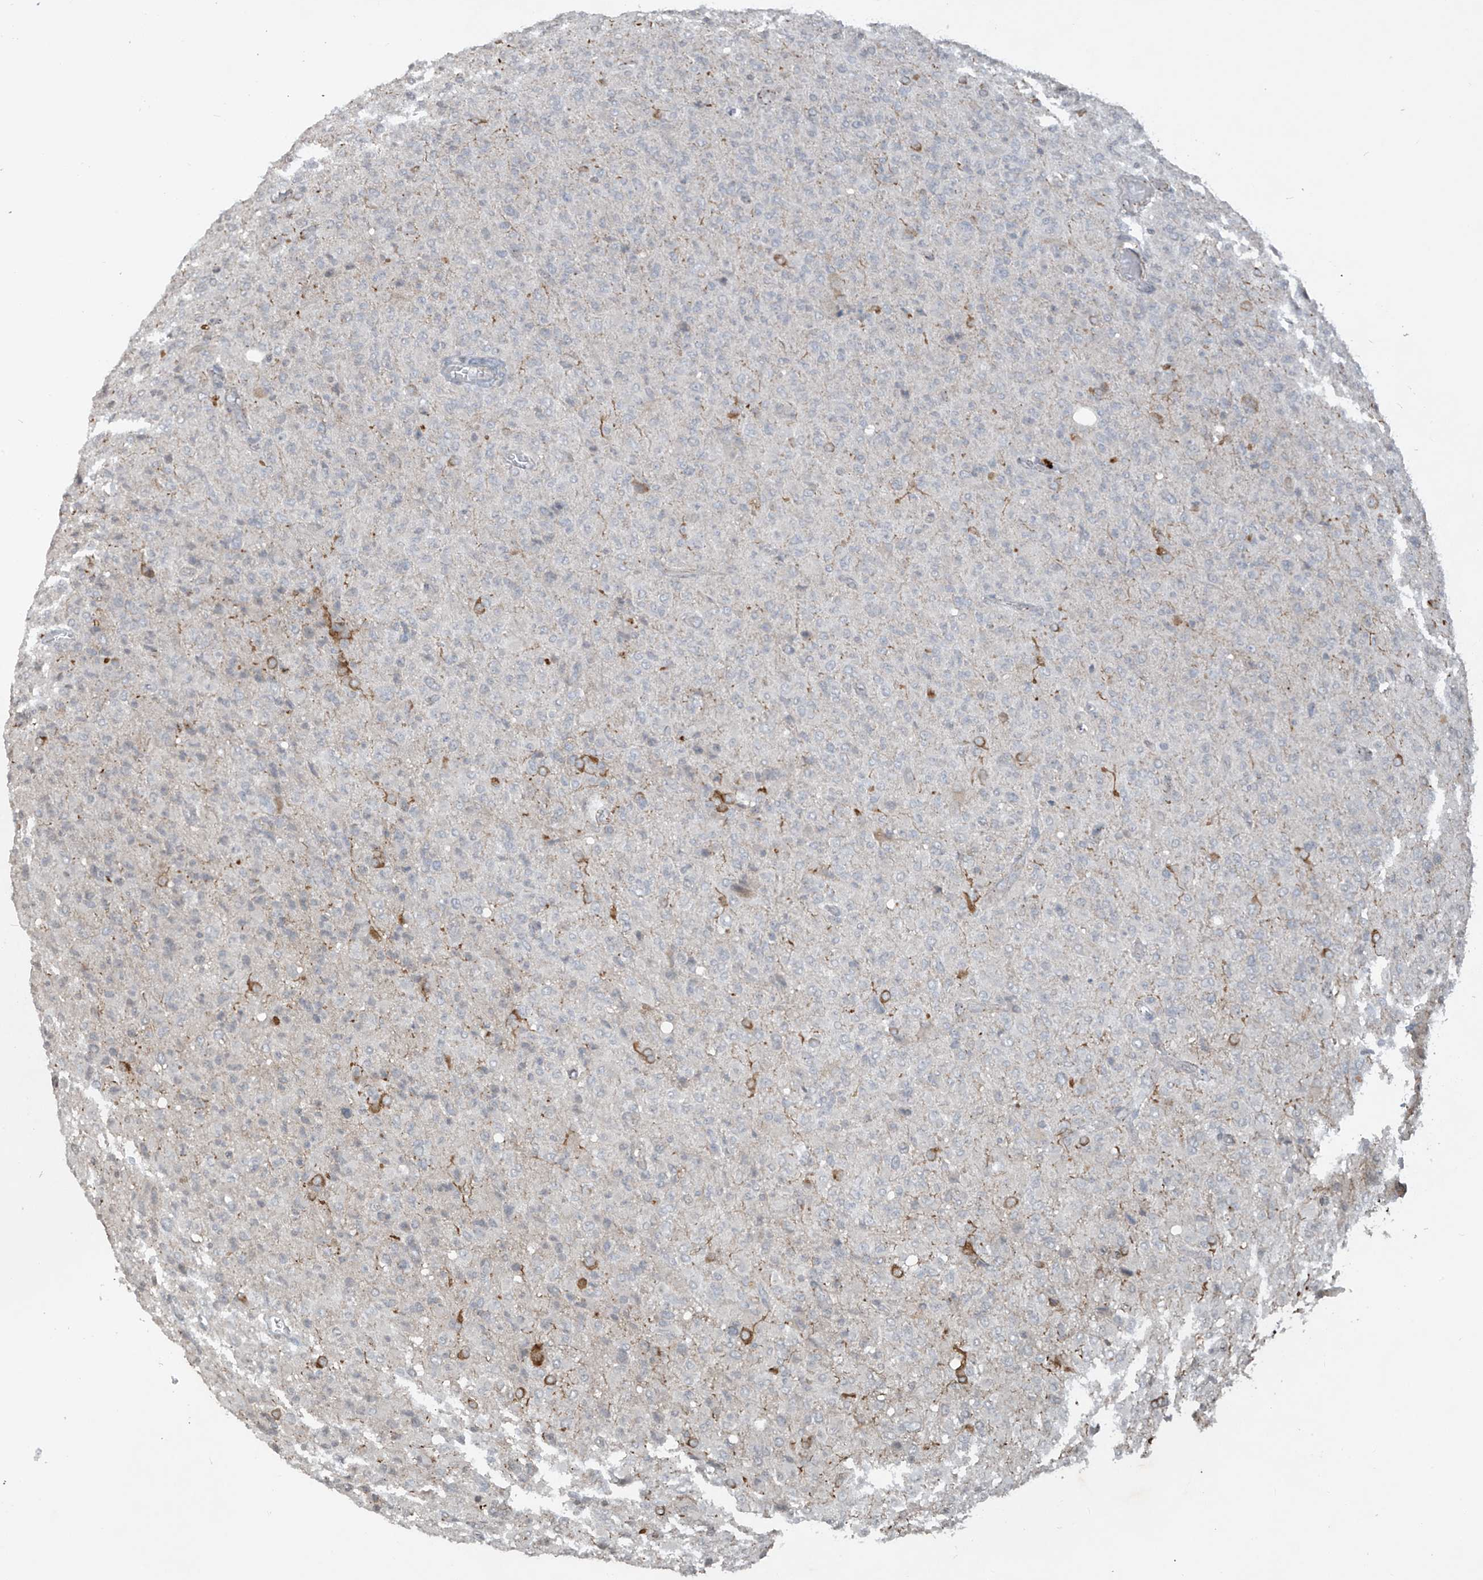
{"staining": {"intensity": "moderate", "quantity": "<25%", "location": "cytoplasmic/membranous"}, "tissue": "glioma", "cell_type": "Tumor cells", "image_type": "cancer", "snomed": [{"axis": "morphology", "description": "Glioma, malignant, High grade"}, {"axis": "topography", "description": "Brain"}], "caption": "Human high-grade glioma (malignant) stained for a protein (brown) exhibits moderate cytoplasmic/membranous positive expression in approximately <25% of tumor cells.", "gene": "DGKQ", "patient": {"sex": "female", "age": 57}}